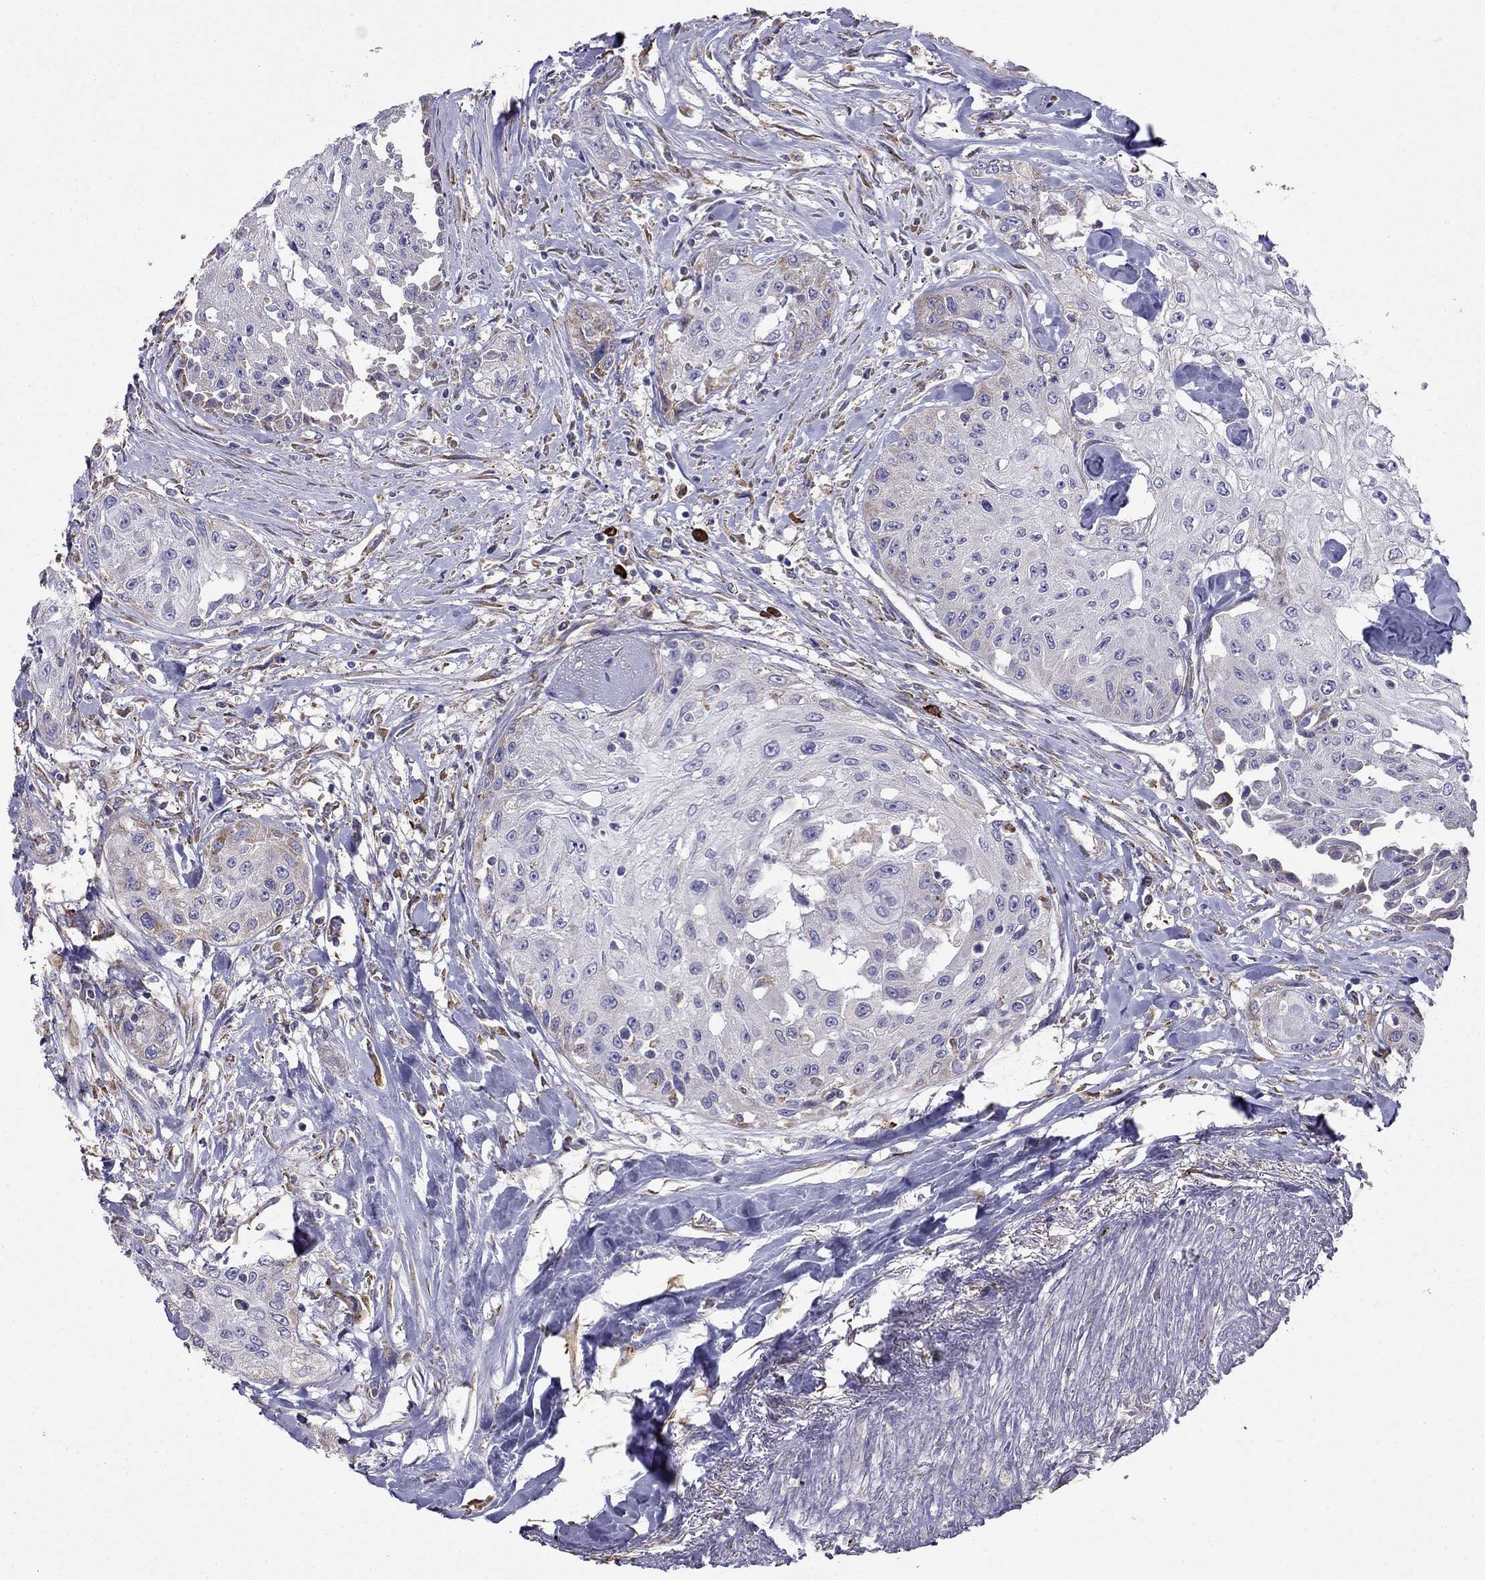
{"staining": {"intensity": "weak", "quantity": "<25%", "location": "cytoplasmic/membranous"}, "tissue": "head and neck cancer", "cell_type": "Tumor cells", "image_type": "cancer", "snomed": [{"axis": "morphology", "description": "Normal tissue, NOS"}, {"axis": "morphology", "description": "Squamous cell carcinoma, NOS"}, {"axis": "topography", "description": "Oral tissue"}, {"axis": "topography", "description": "Peripheral nerve tissue"}, {"axis": "topography", "description": "Head-Neck"}], "caption": "The micrograph displays no significant positivity in tumor cells of squamous cell carcinoma (head and neck). Brightfield microscopy of immunohistochemistry stained with DAB (brown) and hematoxylin (blue), captured at high magnification.", "gene": "LONRF2", "patient": {"sex": "female", "age": 59}}